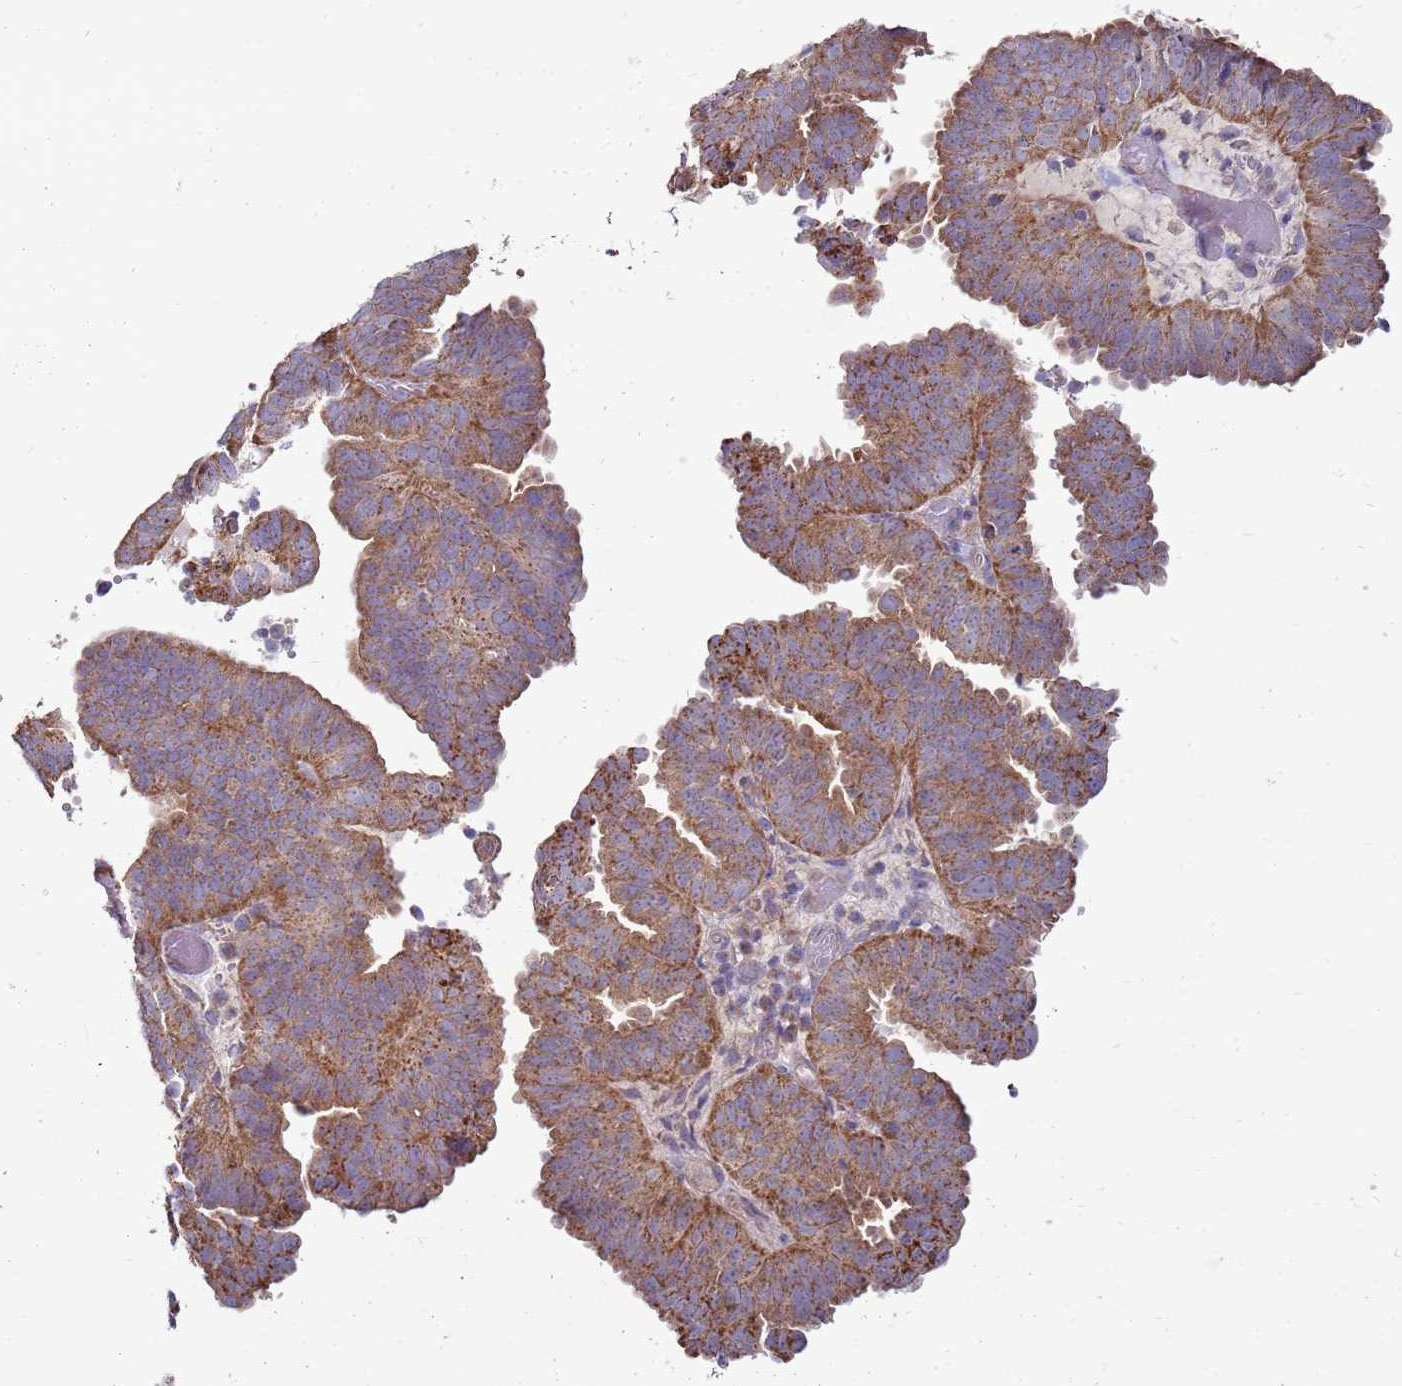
{"staining": {"intensity": "moderate", "quantity": ">75%", "location": "cytoplasmic/membranous"}, "tissue": "endometrial cancer", "cell_type": "Tumor cells", "image_type": "cancer", "snomed": [{"axis": "morphology", "description": "Adenocarcinoma, NOS"}, {"axis": "topography", "description": "Uterus"}], "caption": "This is a photomicrograph of IHC staining of endometrial cancer (adenocarcinoma), which shows moderate expression in the cytoplasmic/membranous of tumor cells.", "gene": "TRAPPC4", "patient": {"sex": "female", "age": 77}}